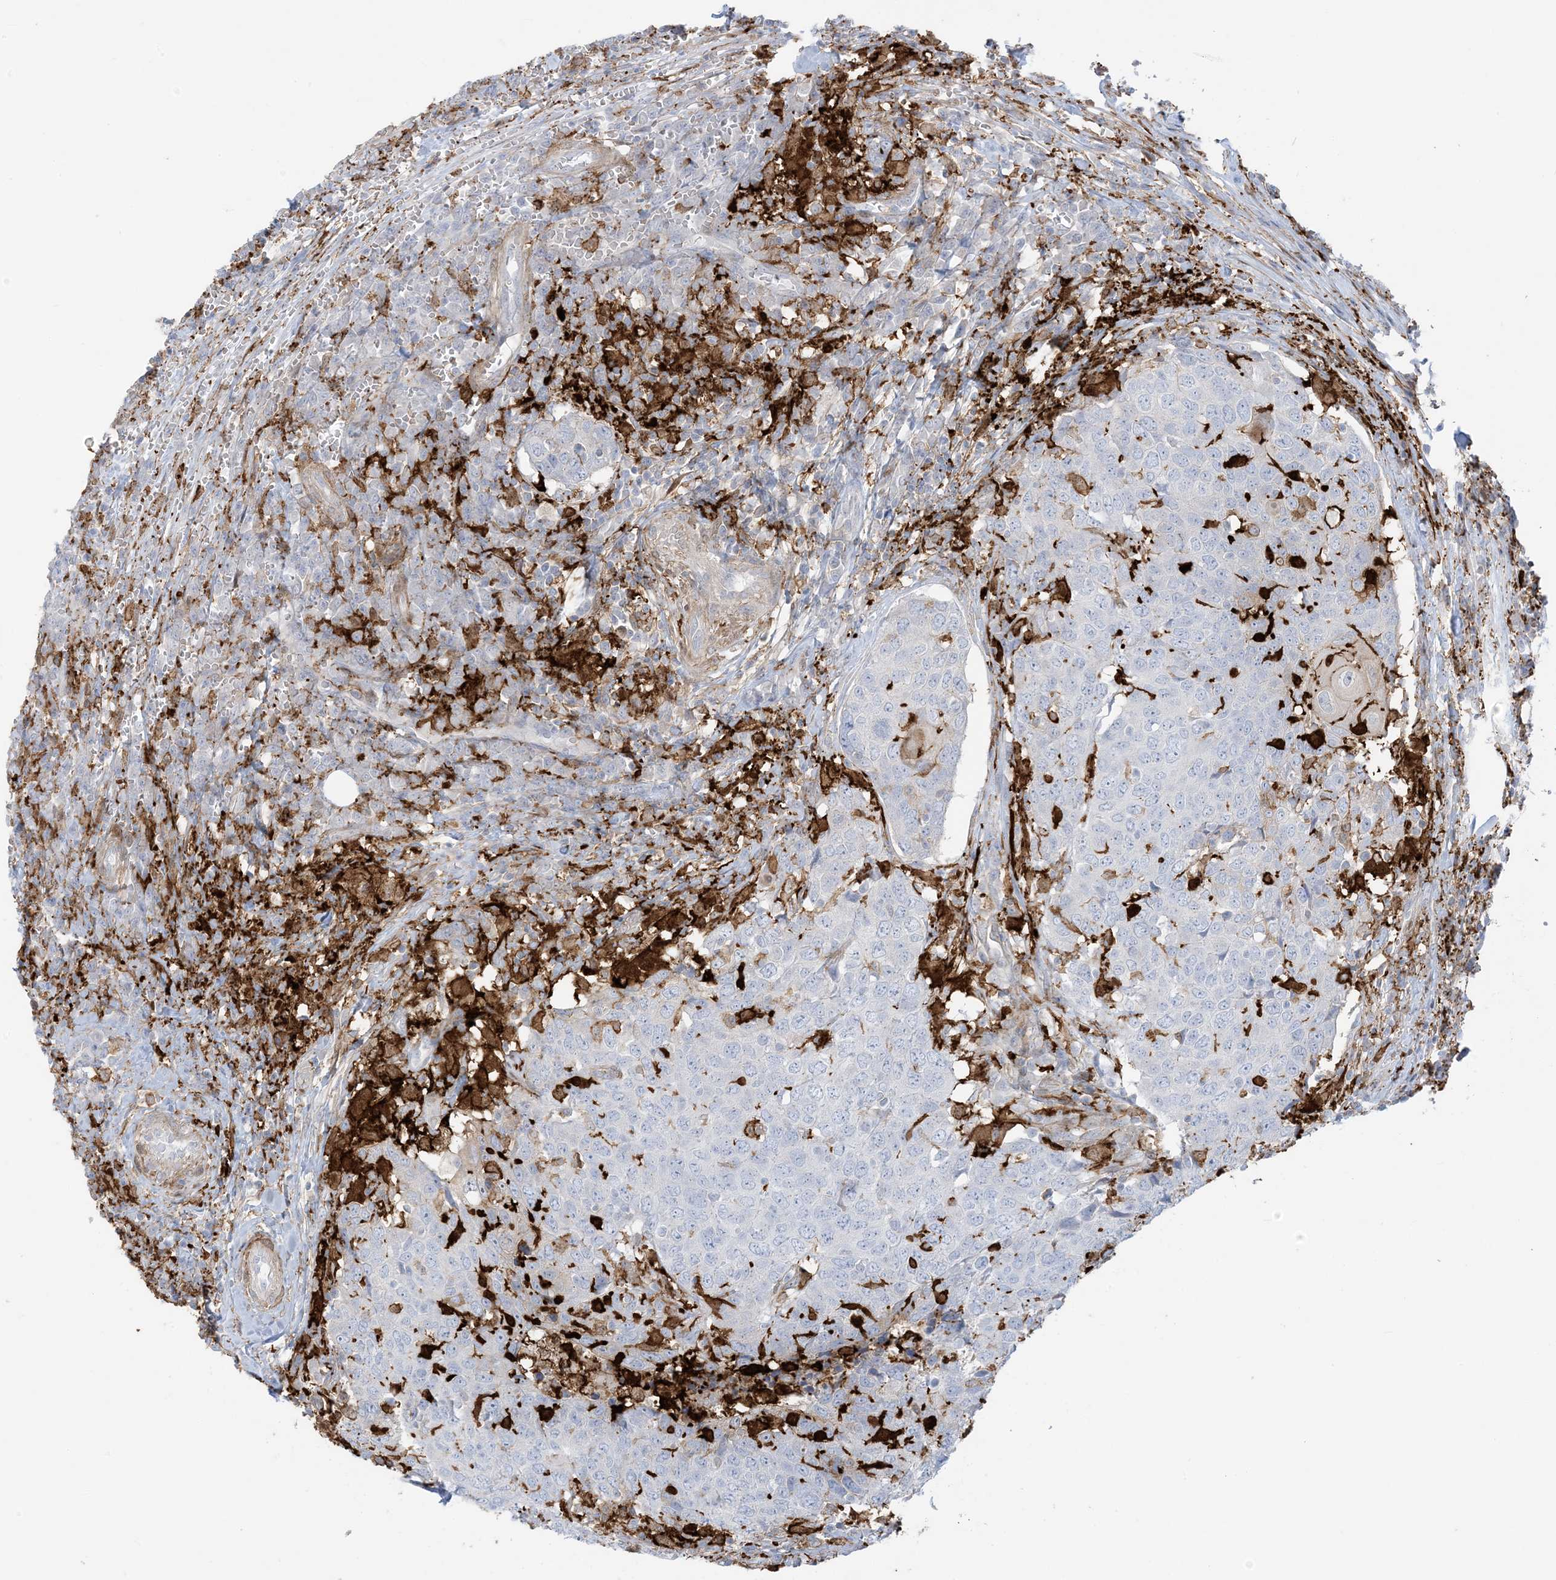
{"staining": {"intensity": "negative", "quantity": "none", "location": "none"}, "tissue": "head and neck cancer", "cell_type": "Tumor cells", "image_type": "cancer", "snomed": [{"axis": "morphology", "description": "Squamous cell carcinoma, NOS"}, {"axis": "topography", "description": "Head-Neck"}], "caption": "DAB (3,3'-diaminobenzidine) immunohistochemical staining of human squamous cell carcinoma (head and neck) exhibits no significant staining in tumor cells.", "gene": "ICMT", "patient": {"sex": "male", "age": 66}}